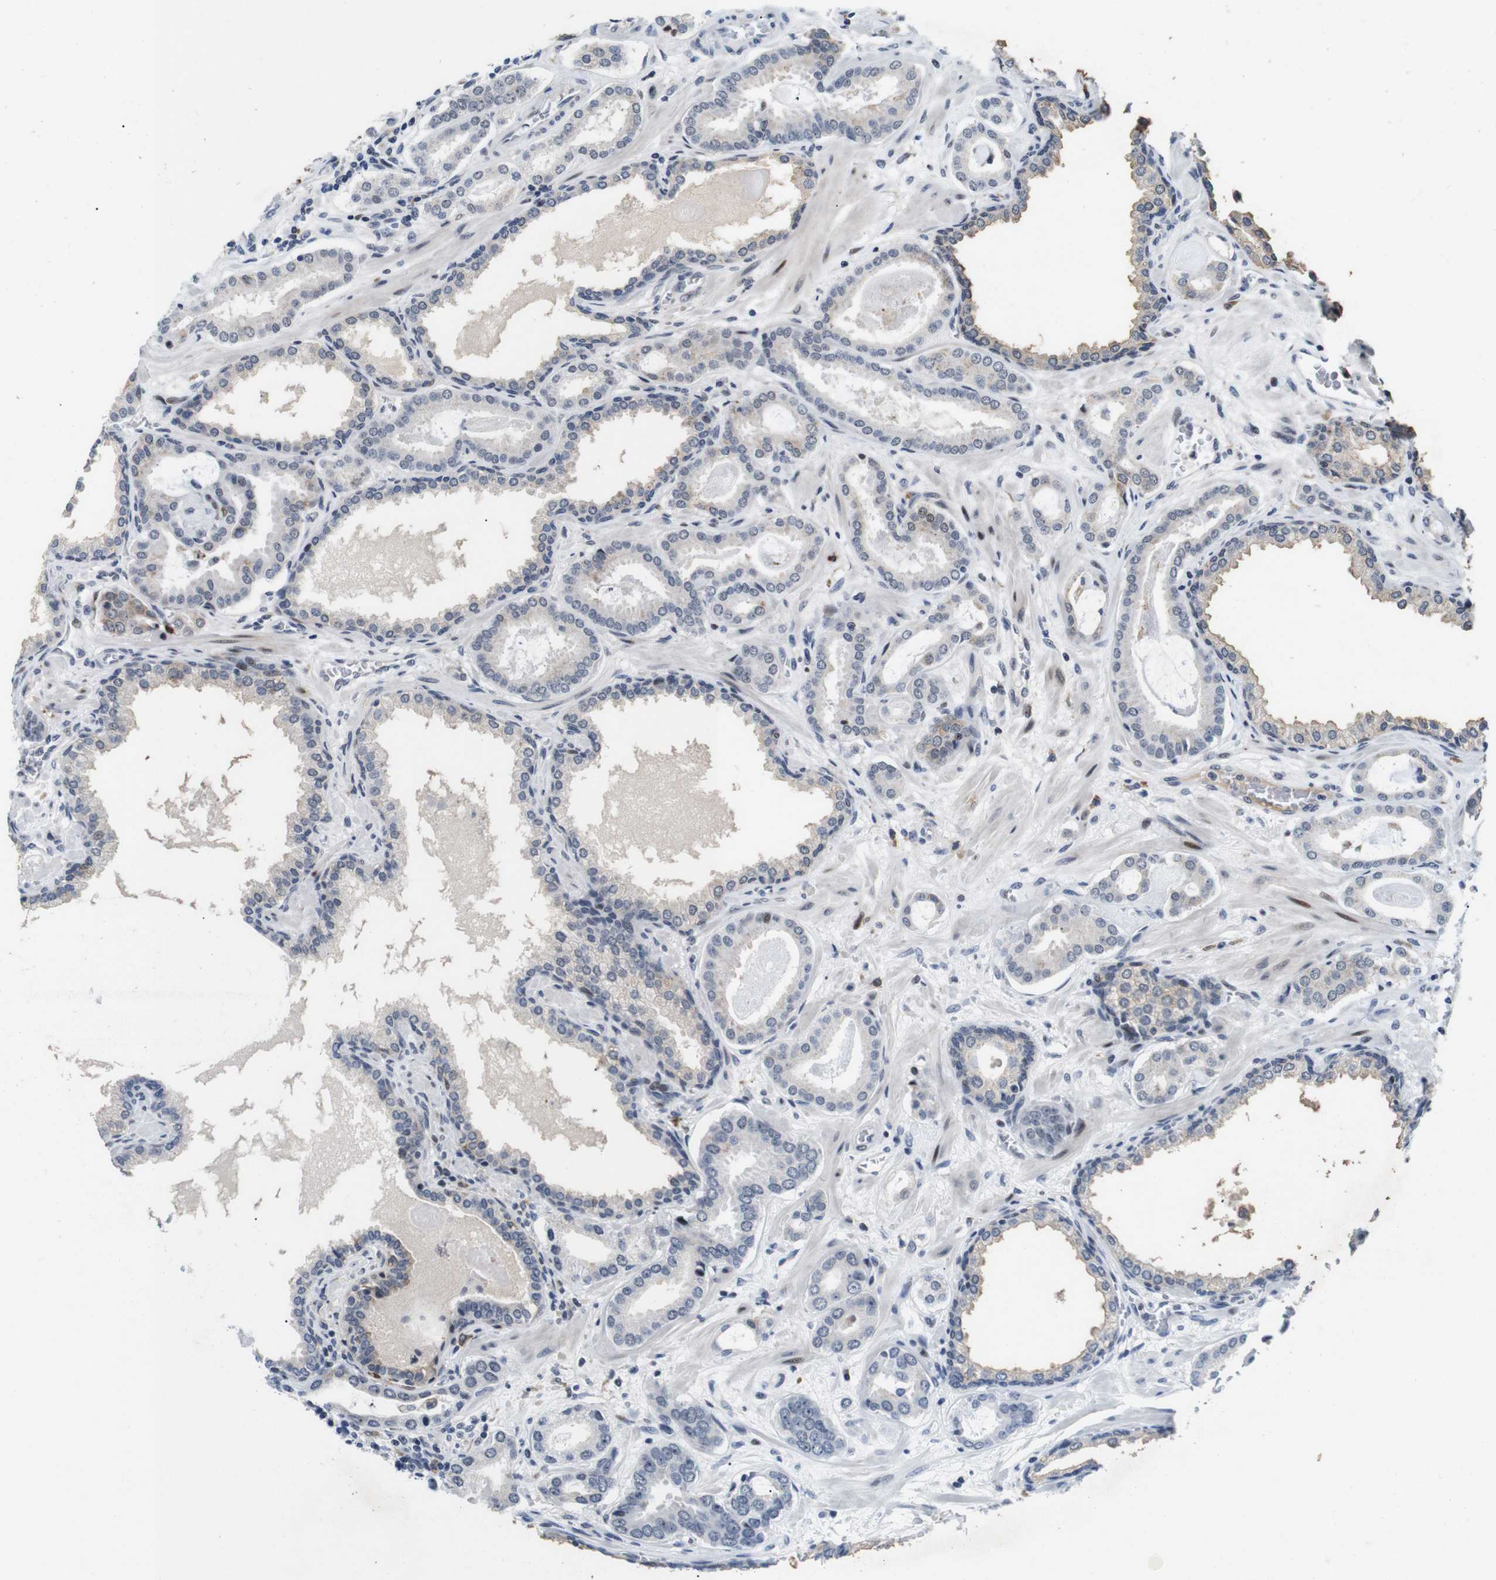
{"staining": {"intensity": "negative", "quantity": "none", "location": "none"}, "tissue": "prostate cancer", "cell_type": "Tumor cells", "image_type": "cancer", "snomed": [{"axis": "morphology", "description": "Adenocarcinoma, Low grade"}, {"axis": "topography", "description": "Prostate"}], "caption": "There is no significant positivity in tumor cells of prostate cancer (adenocarcinoma (low-grade)). The staining was performed using DAB to visualize the protein expression in brown, while the nuclei were stained in blue with hematoxylin (Magnification: 20x).", "gene": "EIF4G1", "patient": {"sex": "male", "age": 53}}